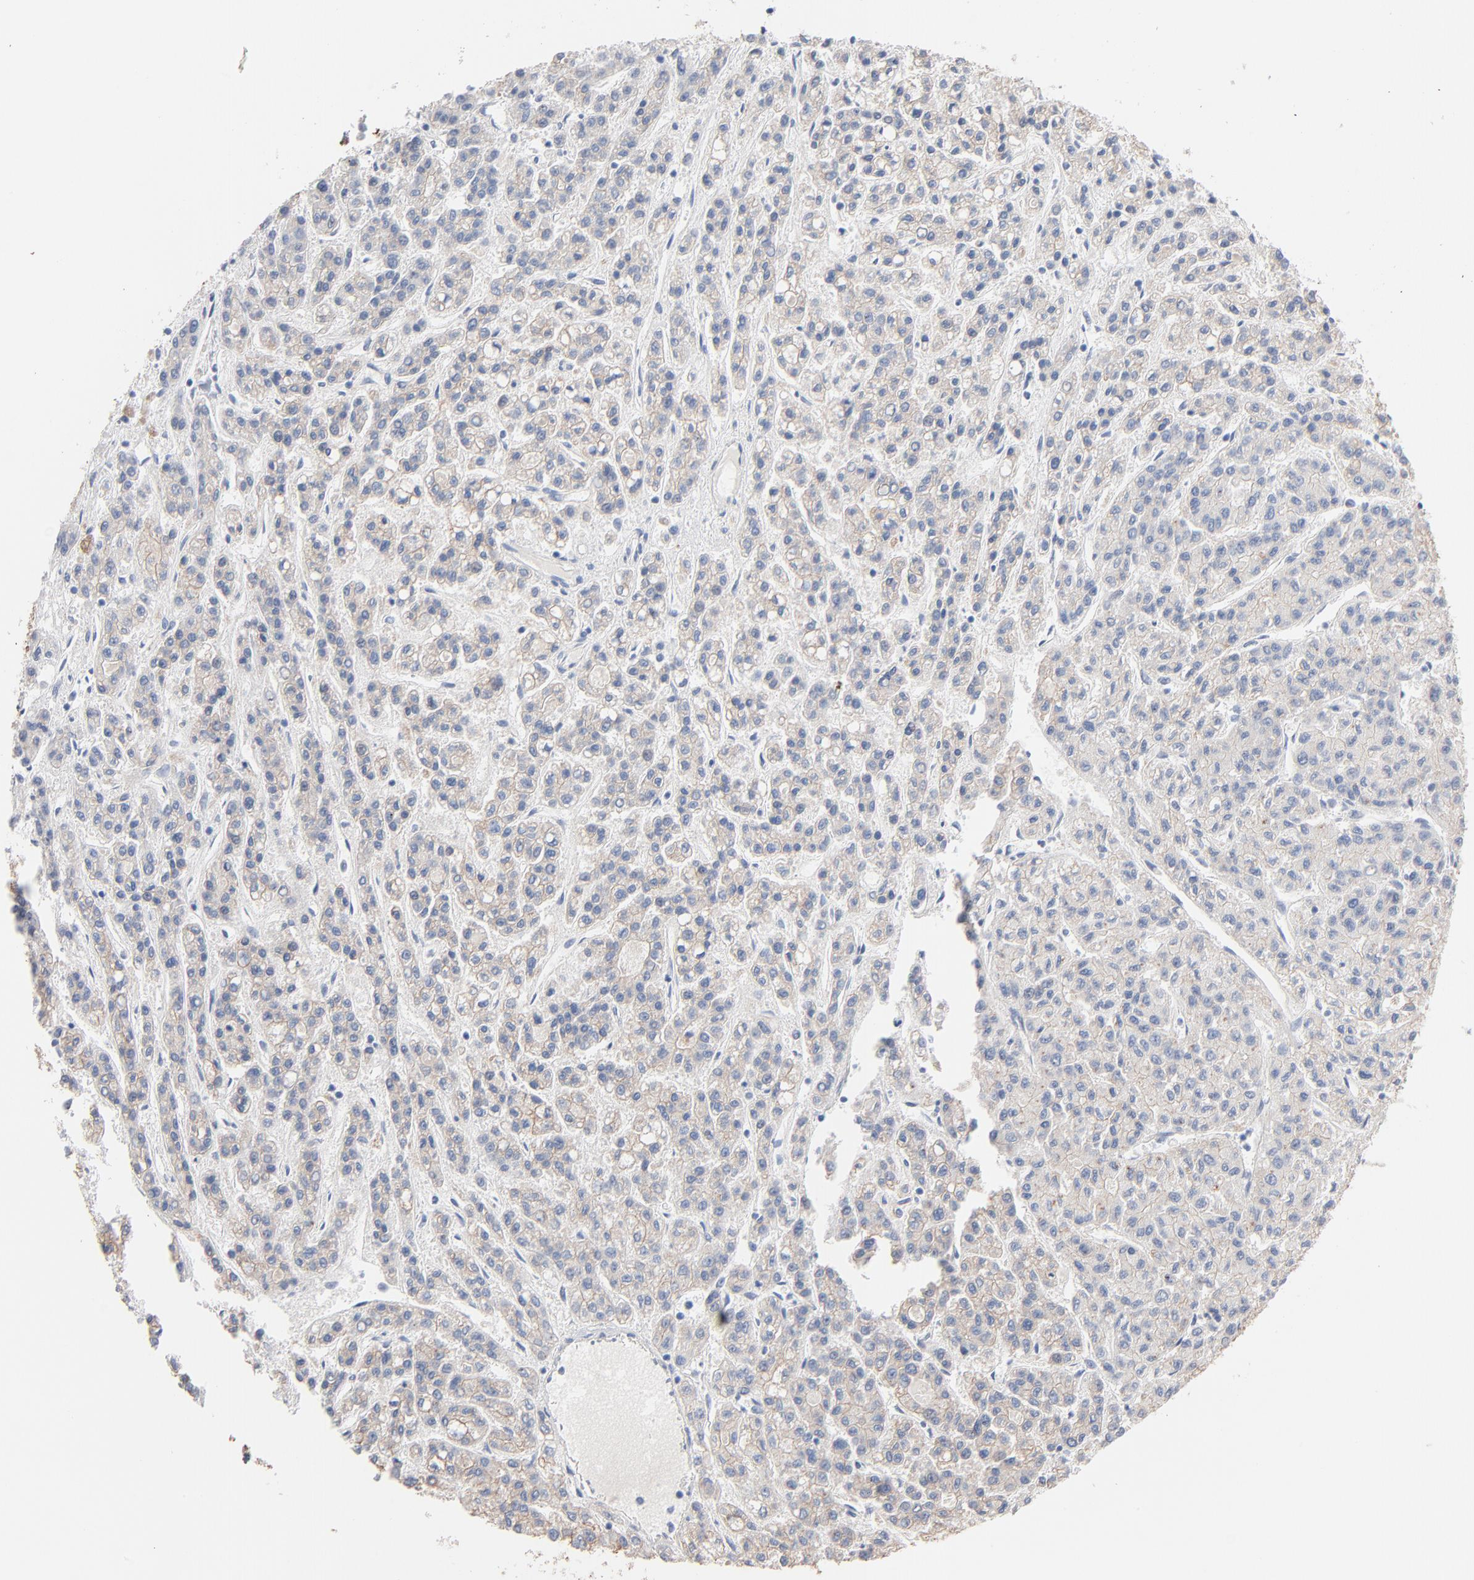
{"staining": {"intensity": "negative", "quantity": "none", "location": "none"}, "tissue": "liver cancer", "cell_type": "Tumor cells", "image_type": "cancer", "snomed": [{"axis": "morphology", "description": "Carcinoma, Hepatocellular, NOS"}, {"axis": "topography", "description": "Liver"}], "caption": "This is an immunohistochemistry (IHC) photomicrograph of human liver hepatocellular carcinoma. There is no staining in tumor cells.", "gene": "ABCD4", "patient": {"sex": "male", "age": 70}}